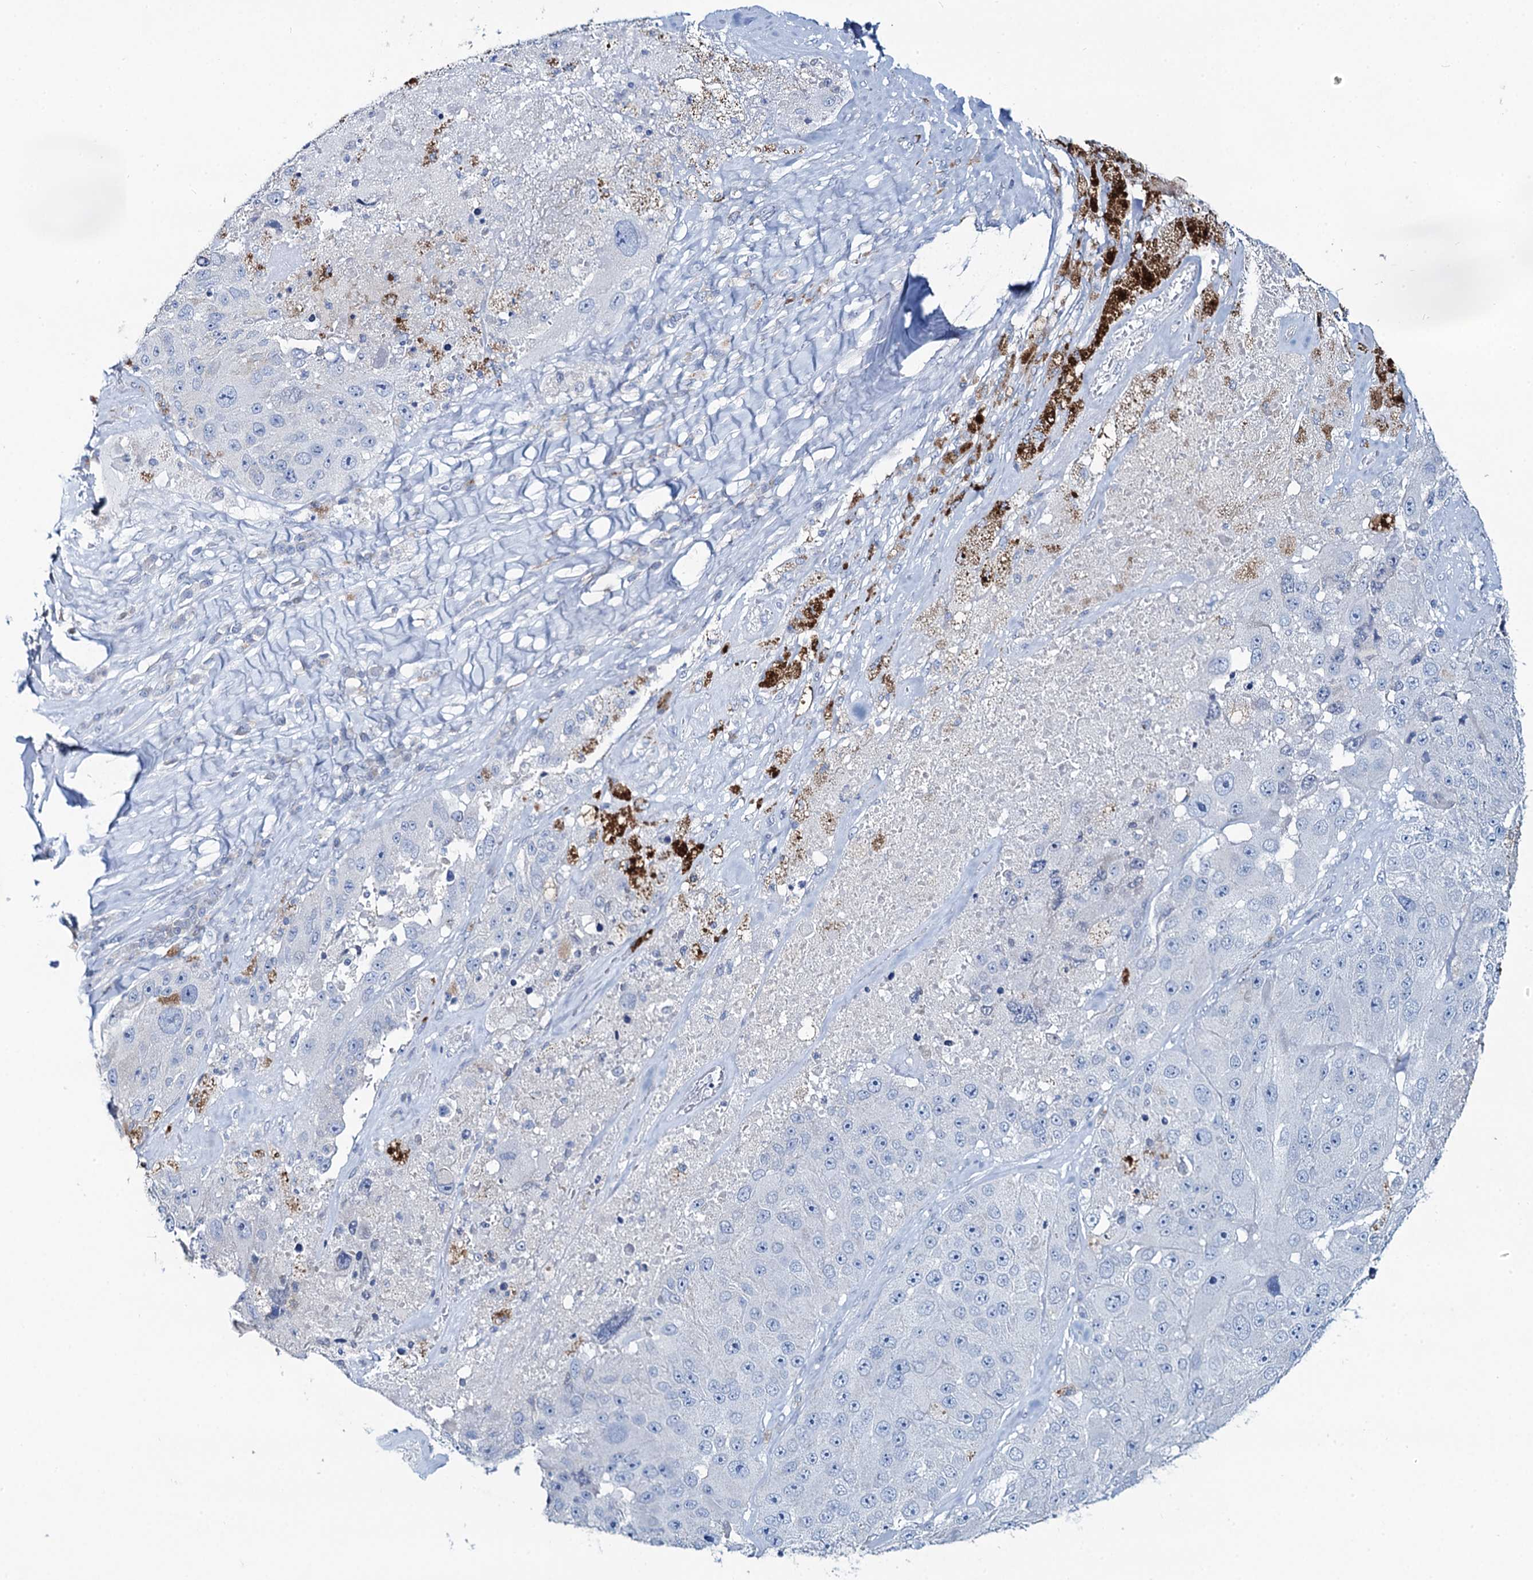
{"staining": {"intensity": "negative", "quantity": "none", "location": "none"}, "tissue": "melanoma", "cell_type": "Tumor cells", "image_type": "cancer", "snomed": [{"axis": "morphology", "description": "Malignant melanoma, Metastatic site"}, {"axis": "topography", "description": "Lymph node"}], "caption": "Immunohistochemistry micrograph of neoplastic tissue: melanoma stained with DAB (3,3'-diaminobenzidine) demonstrates no significant protein expression in tumor cells.", "gene": "TOX3", "patient": {"sex": "male", "age": 62}}